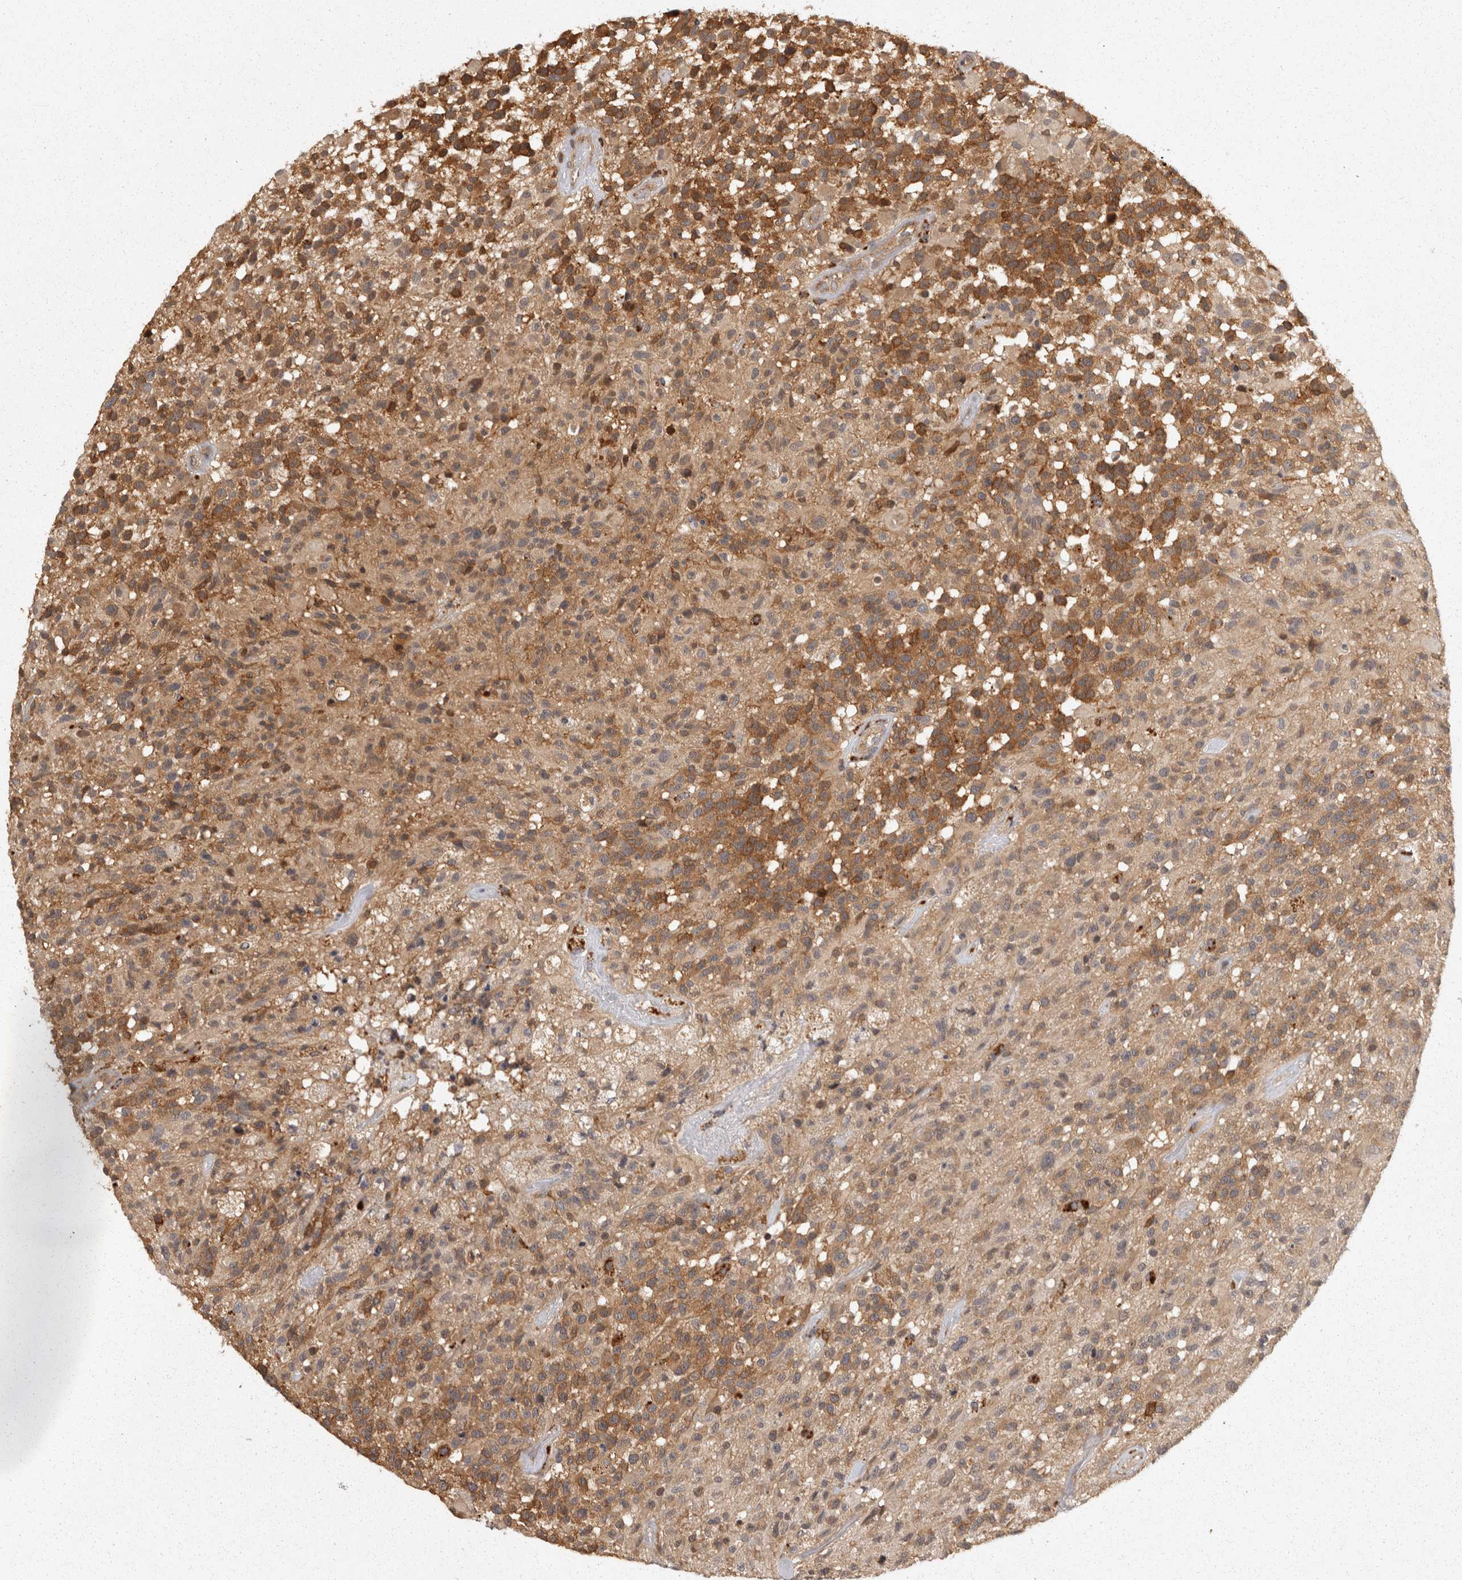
{"staining": {"intensity": "moderate", "quantity": ">75%", "location": "cytoplasmic/membranous"}, "tissue": "glioma", "cell_type": "Tumor cells", "image_type": "cancer", "snomed": [{"axis": "morphology", "description": "Glioma, malignant, High grade"}, {"axis": "morphology", "description": "Glioblastoma, NOS"}, {"axis": "topography", "description": "Brain"}], "caption": "A medium amount of moderate cytoplasmic/membranous expression is seen in about >75% of tumor cells in glioblastoma tissue.", "gene": "ACAT2", "patient": {"sex": "male", "age": 60}}